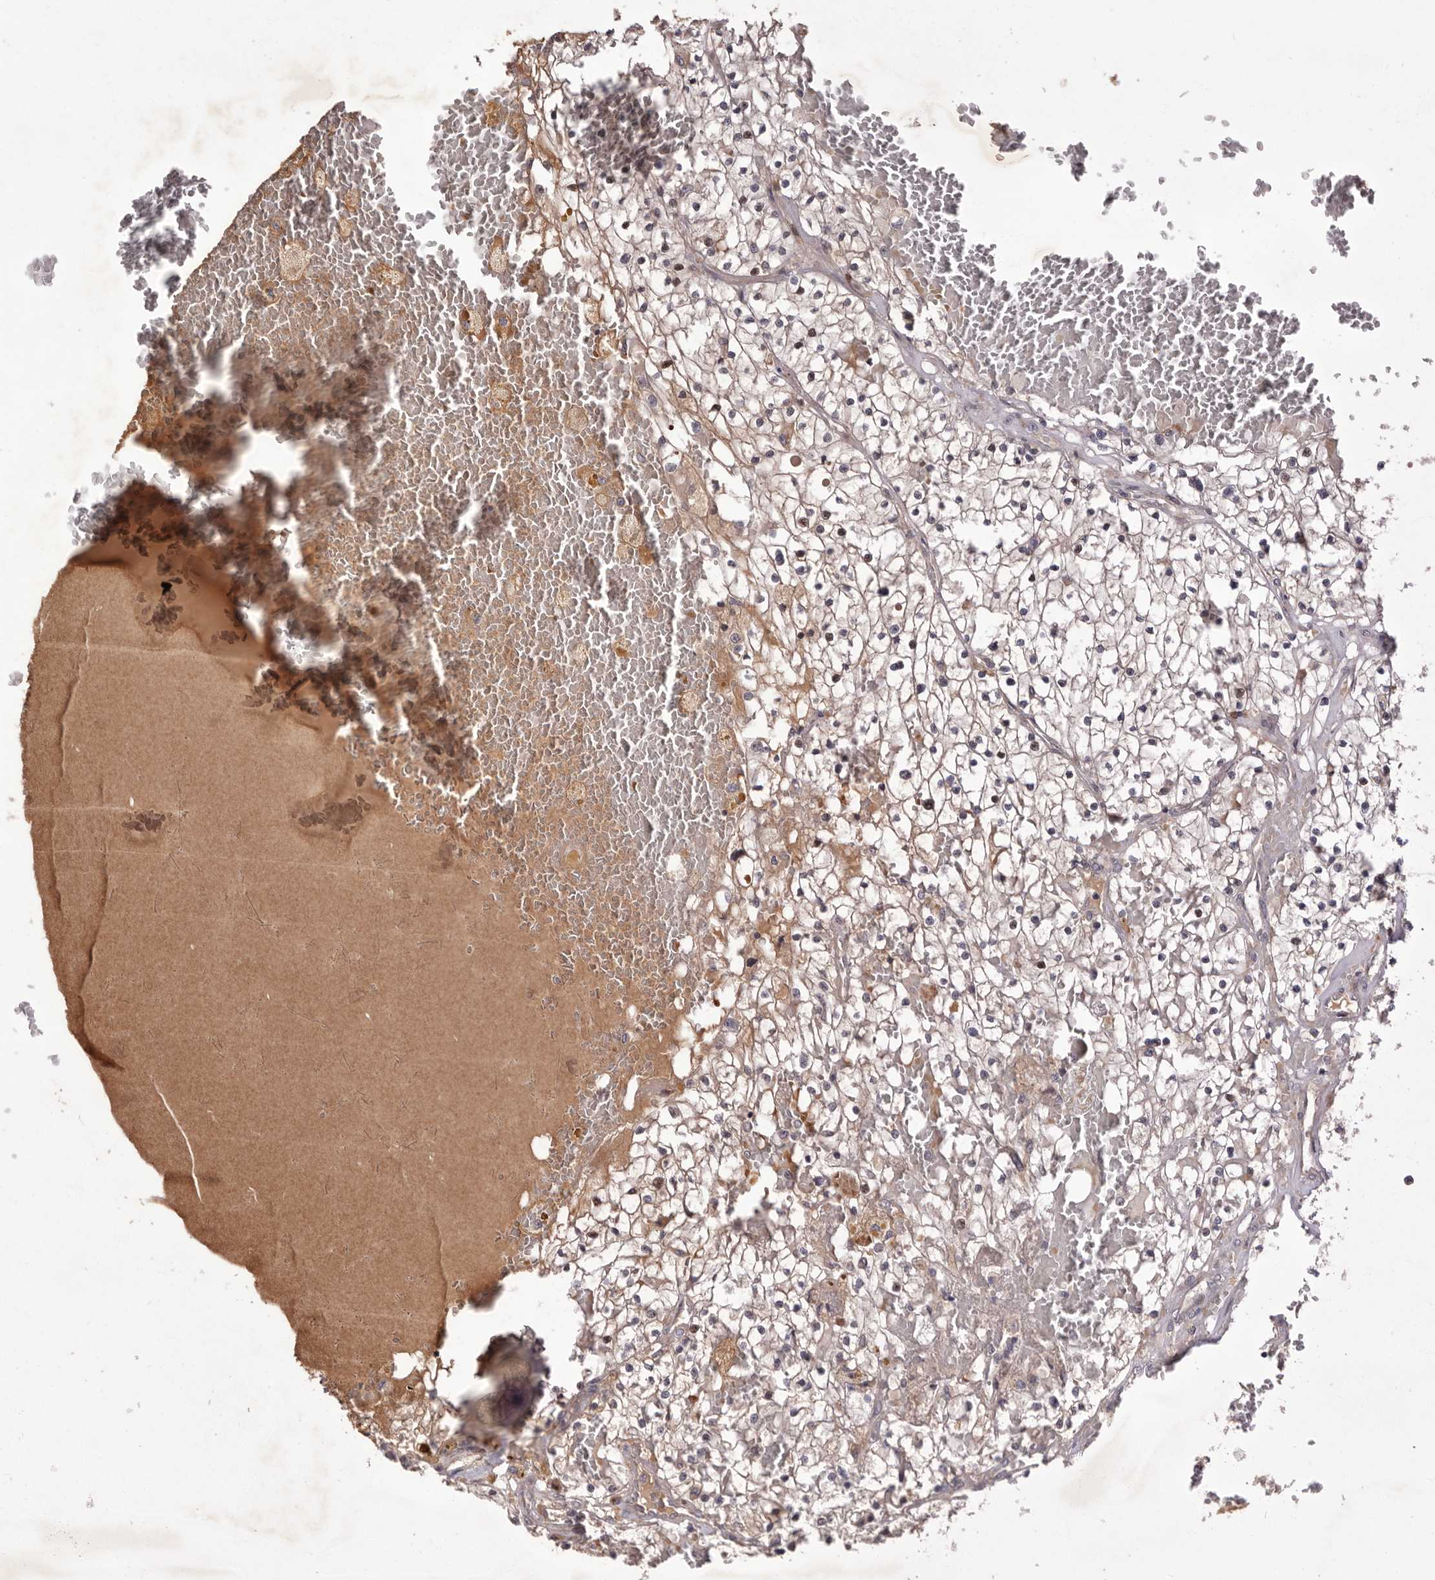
{"staining": {"intensity": "weak", "quantity": ">75%", "location": "cytoplasmic/membranous"}, "tissue": "renal cancer", "cell_type": "Tumor cells", "image_type": "cancer", "snomed": [{"axis": "morphology", "description": "Normal tissue, NOS"}, {"axis": "morphology", "description": "Adenocarcinoma, NOS"}, {"axis": "topography", "description": "Kidney"}], "caption": "About >75% of tumor cells in renal cancer (adenocarcinoma) exhibit weak cytoplasmic/membranous protein positivity as visualized by brown immunohistochemical staining.", "gene": "DOP1A", "patient": {"sex": "male", "age": 68}}